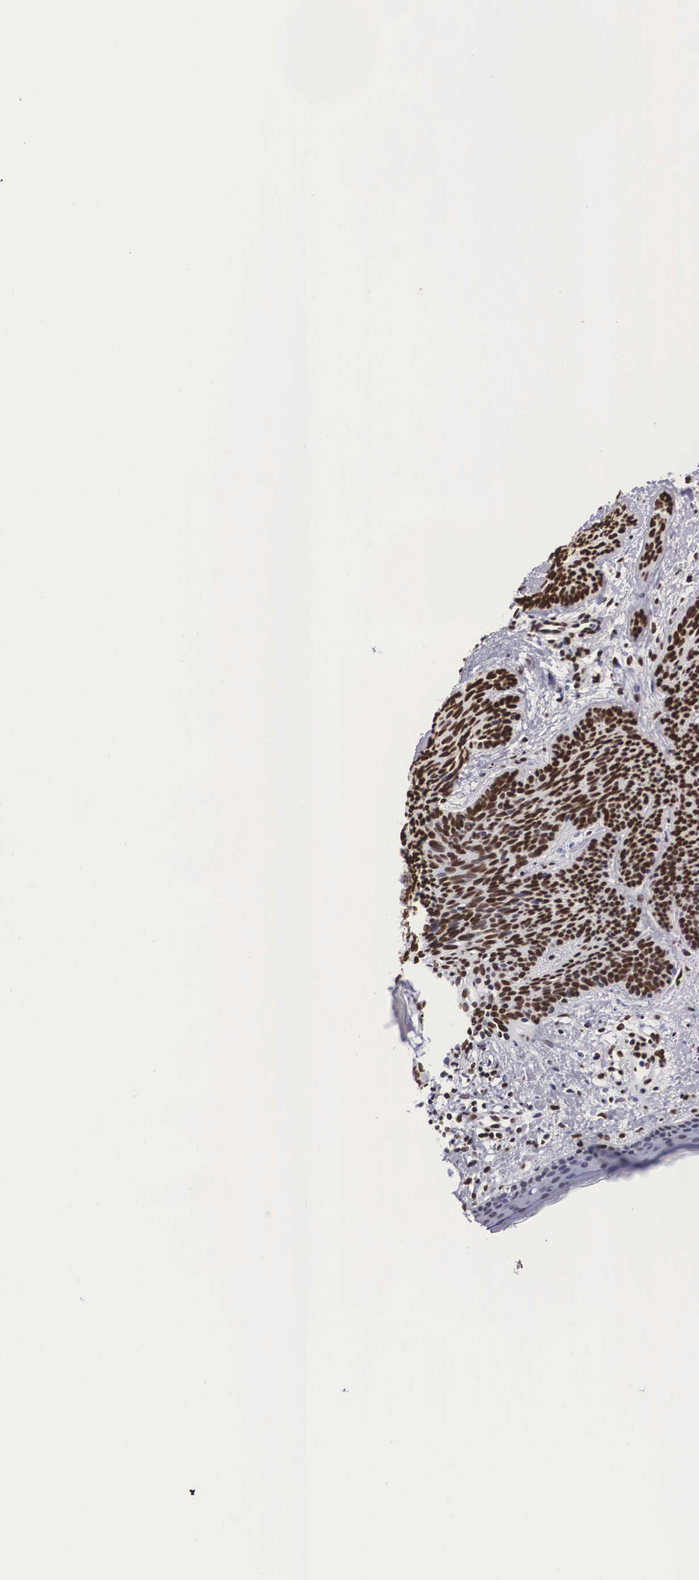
{"staining": {"intensity": "strong", "quantity": ">75%", "location": "nuclear"}, "tissue": "skin cancer", "cell_type": "Tumor cells", "image_type": "cancer", "snomed": [{"axis": "morphology", "description": "Basal cell carcinoma"}, {"axis": "topography", "description": "Skin"}], "caption": "Protein expression analysis of human skin basal cell carcinoma reveals strong nuclear positivity in approximately >75% of tumor cells.", "gene": "MECP2", "patient": {"sex": "female", "age": 81}}